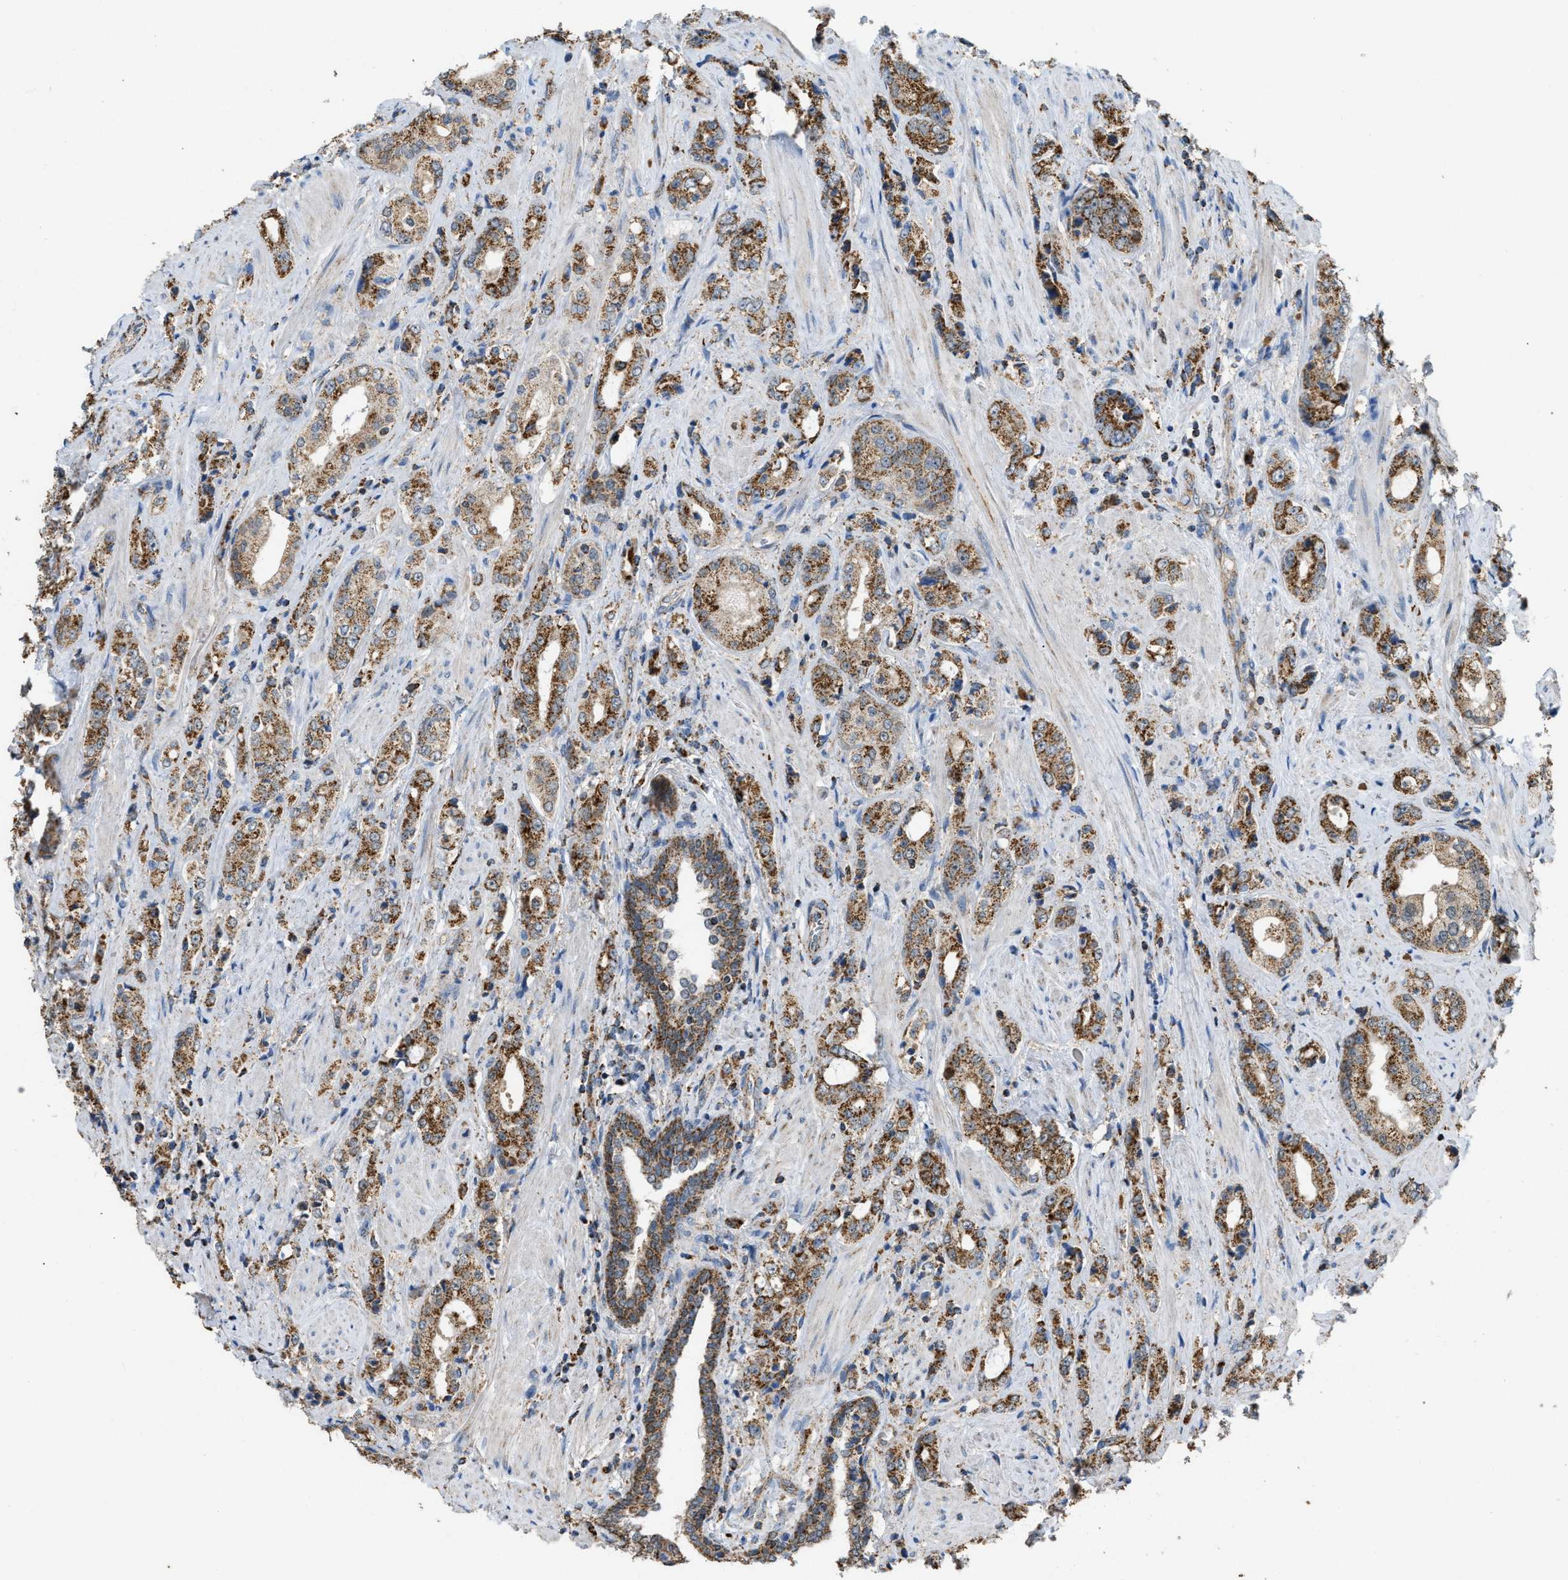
{"staining": {"intensity": "moderate", "quantity": ">75%", "location": "cytoplasmic/membranous"}, "tissue": "prostate cancer", "cell_type": "Tumor cells", "image_type": "cancer", "snomed": [{"axis": "morphology", "description": "Adenocarcinoma, High grade"}, {"axis": "topography", "description": "Prostate"}], "caption": "About >75% of tumor cells in human prostate cancer demonstrate moderate cytoplasmic/membranous protein positivity as visualized by brown immunohistochemical staining.", "gene": "ETFB", "patient": {"sex": "male", "age": 61}}